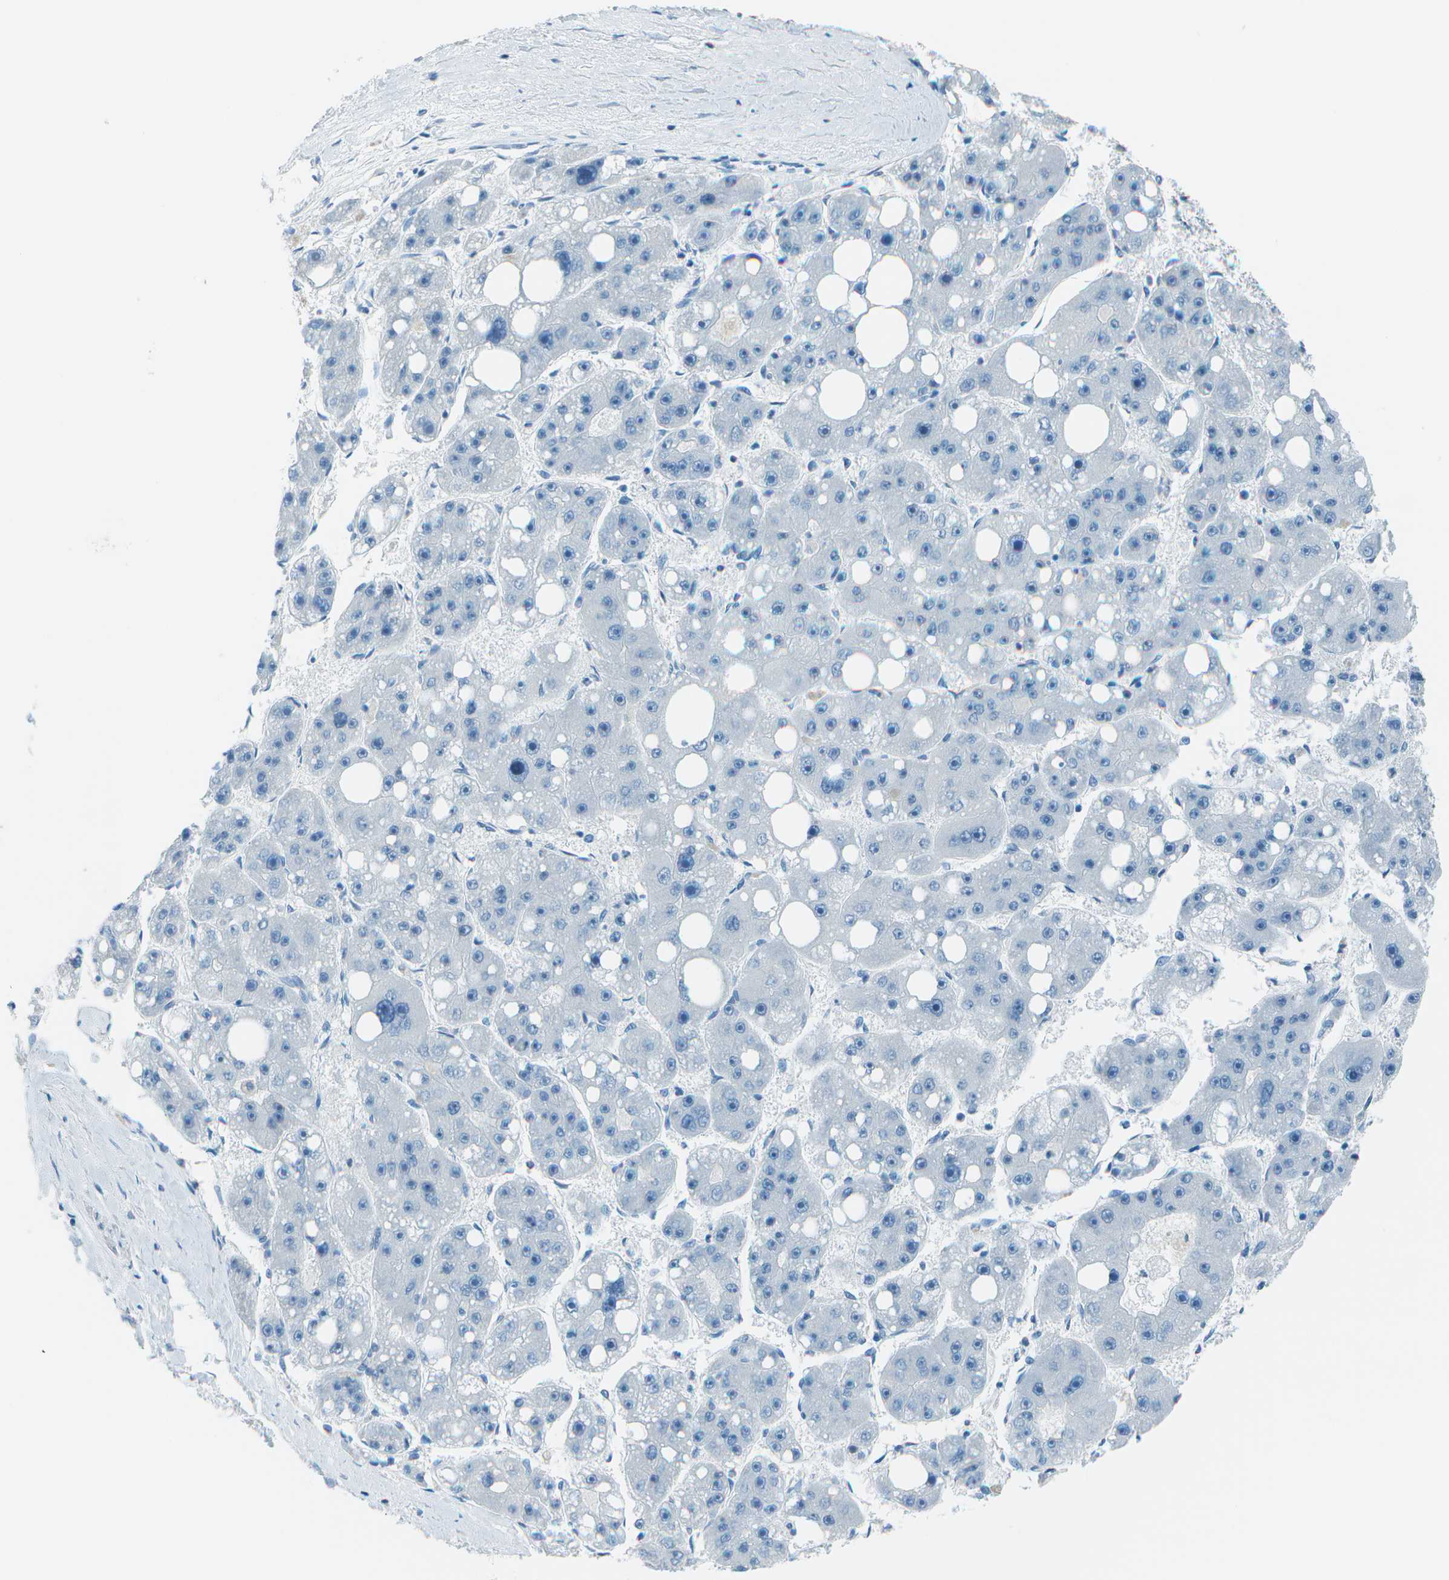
{"staining": {"intensity": "negative", "quantity": "none", "location": "none"}, "tissue": "liver cancer", "cell_type": "Tumor cells", "image_type": "cancer", "snomed": [{"axis": "morphology", "description": "Carcinoma, Hepatocellular, NOS"}, {"axis": "topography", "description": "Liver"}], "caption": "Tumor cells are negative for protein expression in human liver cancer (hepatocellular carcinoma).", "gene": "FGF1", "patient": {"sex": "female", "age": 61}}